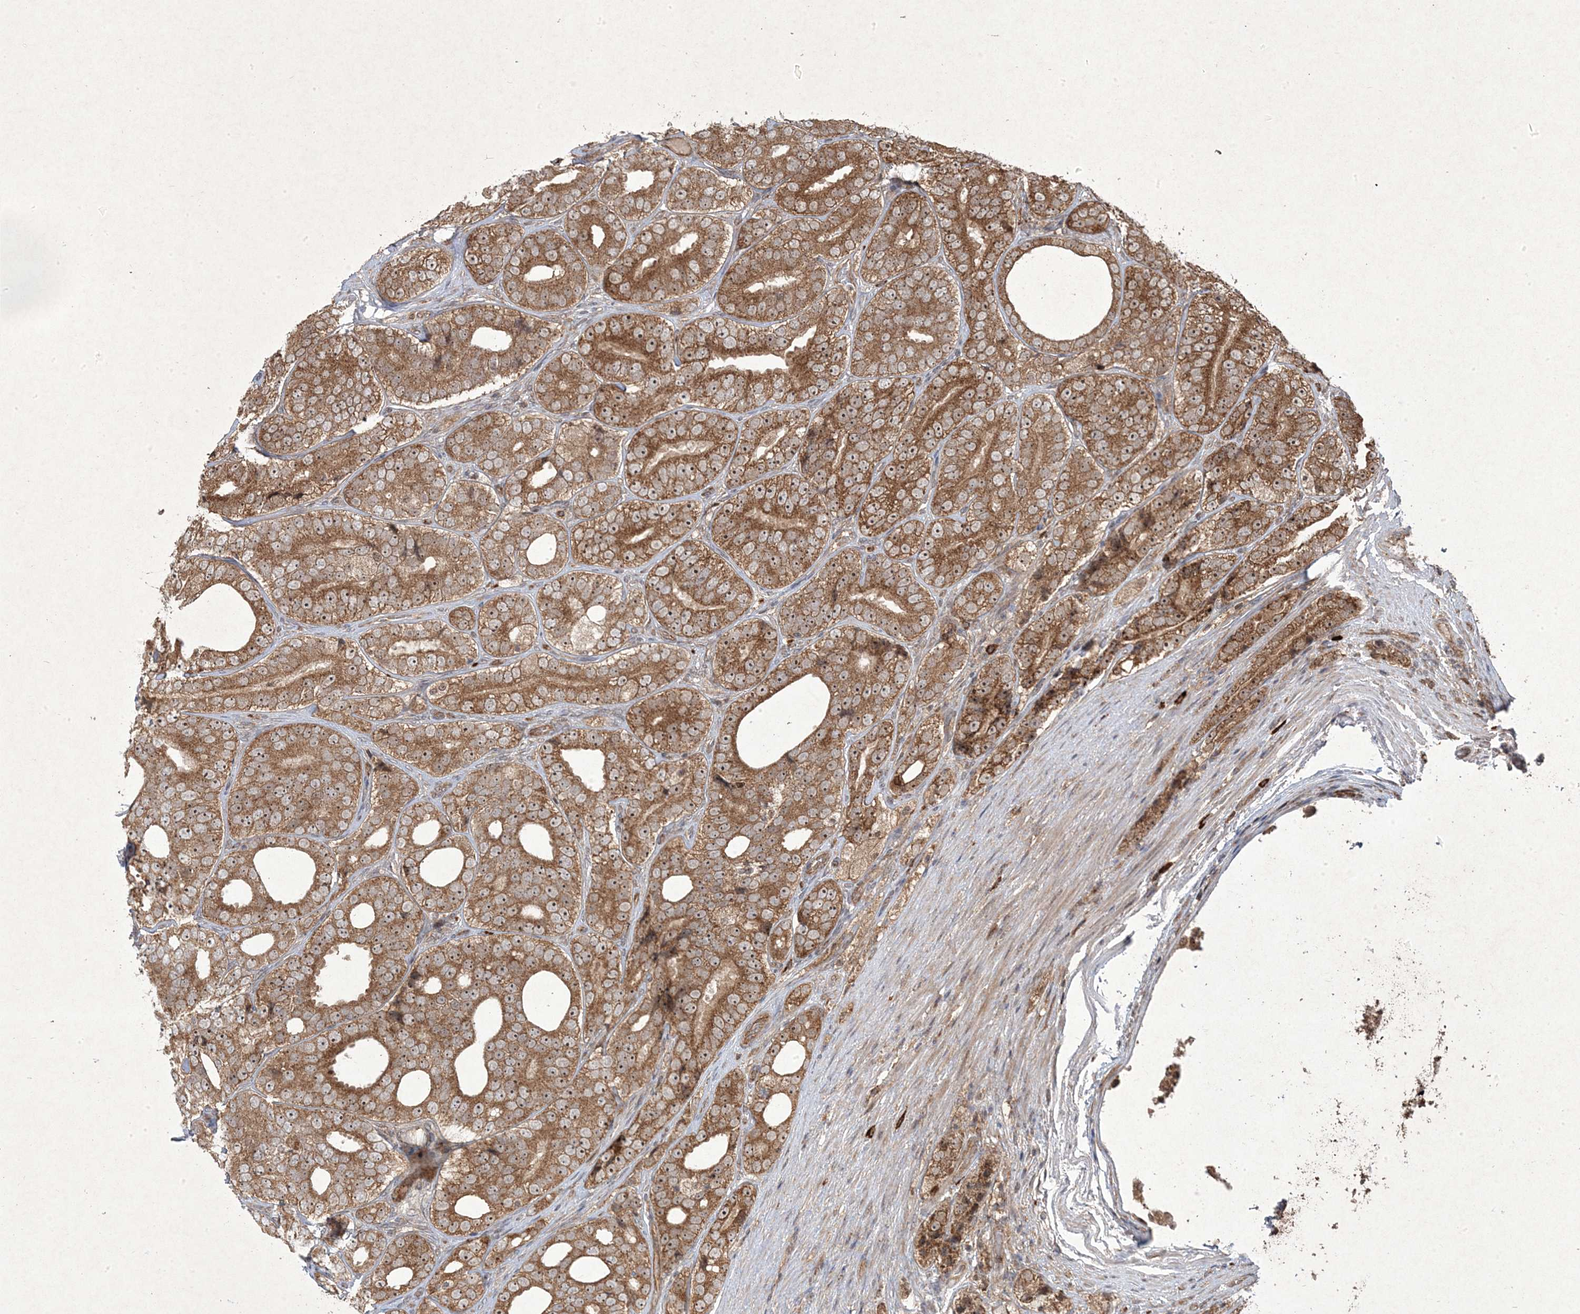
{"staining": {"intensity": "moderate", "quantity": ">75%", "location": "cytoplasmic/membranous,nuclear"}, "tissue": "prostate cancer", "cell_type": "Tumor cells", "image_type": "cancer", "snomed": [{"axis": "morphology", "description": "Adenocarcinoma, High grade"}, {"axis": "topography", "description": "Prostate"}], "caption": "IHC (DAB) staining of human prostate cancer (adenocarcinoma (high-grade)) exhibits moderate cytoplasmic/membranous and nuclear protein expression in approximately >75% of tumor cells.", "gene": "PLEKHM2", "patient": {"sex": "male", "age": 56}}